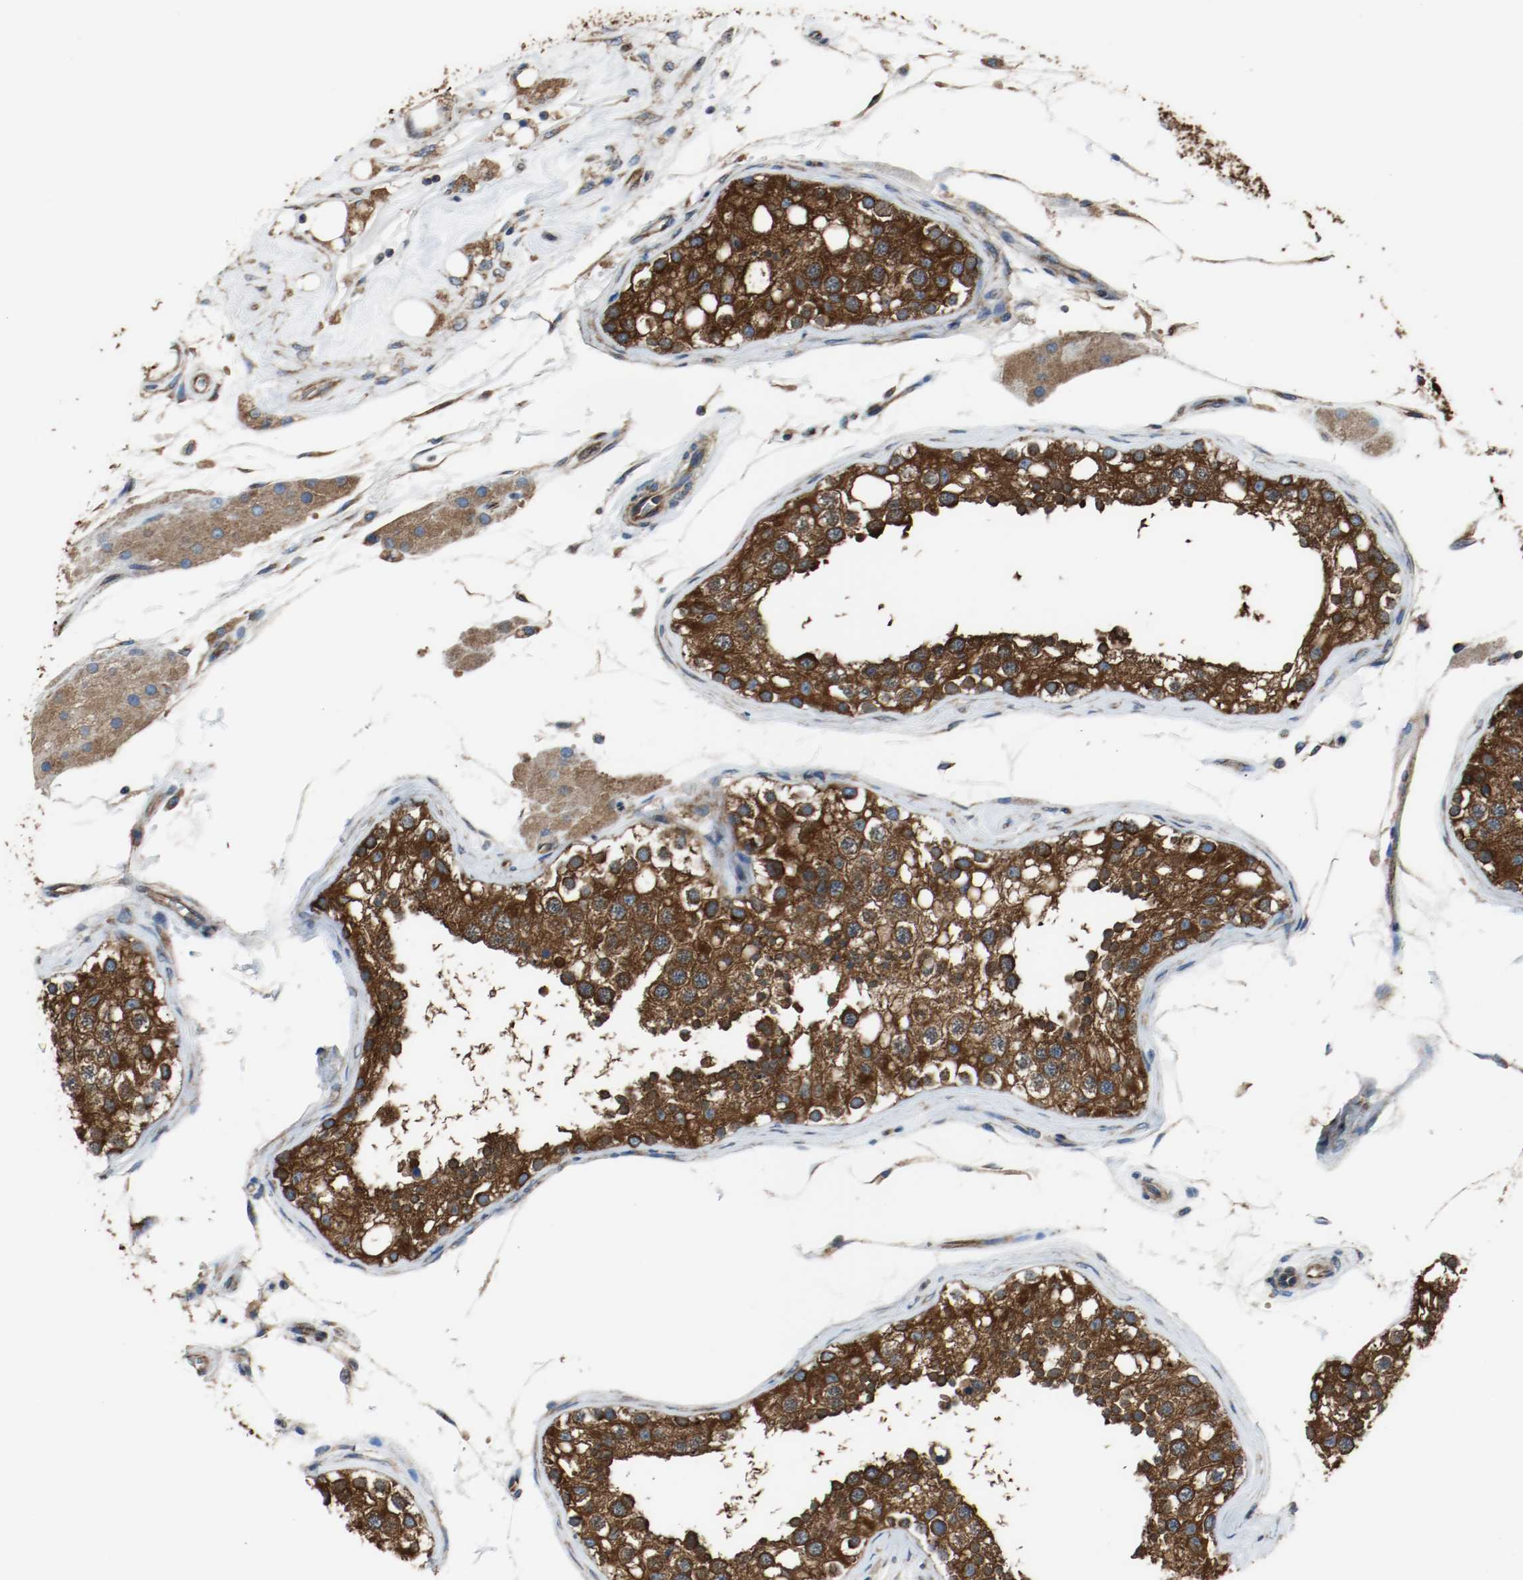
{"staining": {"intensity": "strong", "quantity": ">75%", "location": "cytoplasmic/membranous"}, "tissue": "testis", "cell_type": "Cells in seminiferous ducts", "image_type": "normal", "snomed": [{"axis": "morphology", "description": "Normal tissue, NOS"}, {"axis": "topography", "description": "Testis"}], "caption": "Immunohistochemistry (IHC) of normal human testis reveals high levels of strong cytoplasmic/membranous positivity in about >75% of cells in seminiferous ducts.", "gene": "TUBA3D", "patient": {"sex": "male", "age": 68}}